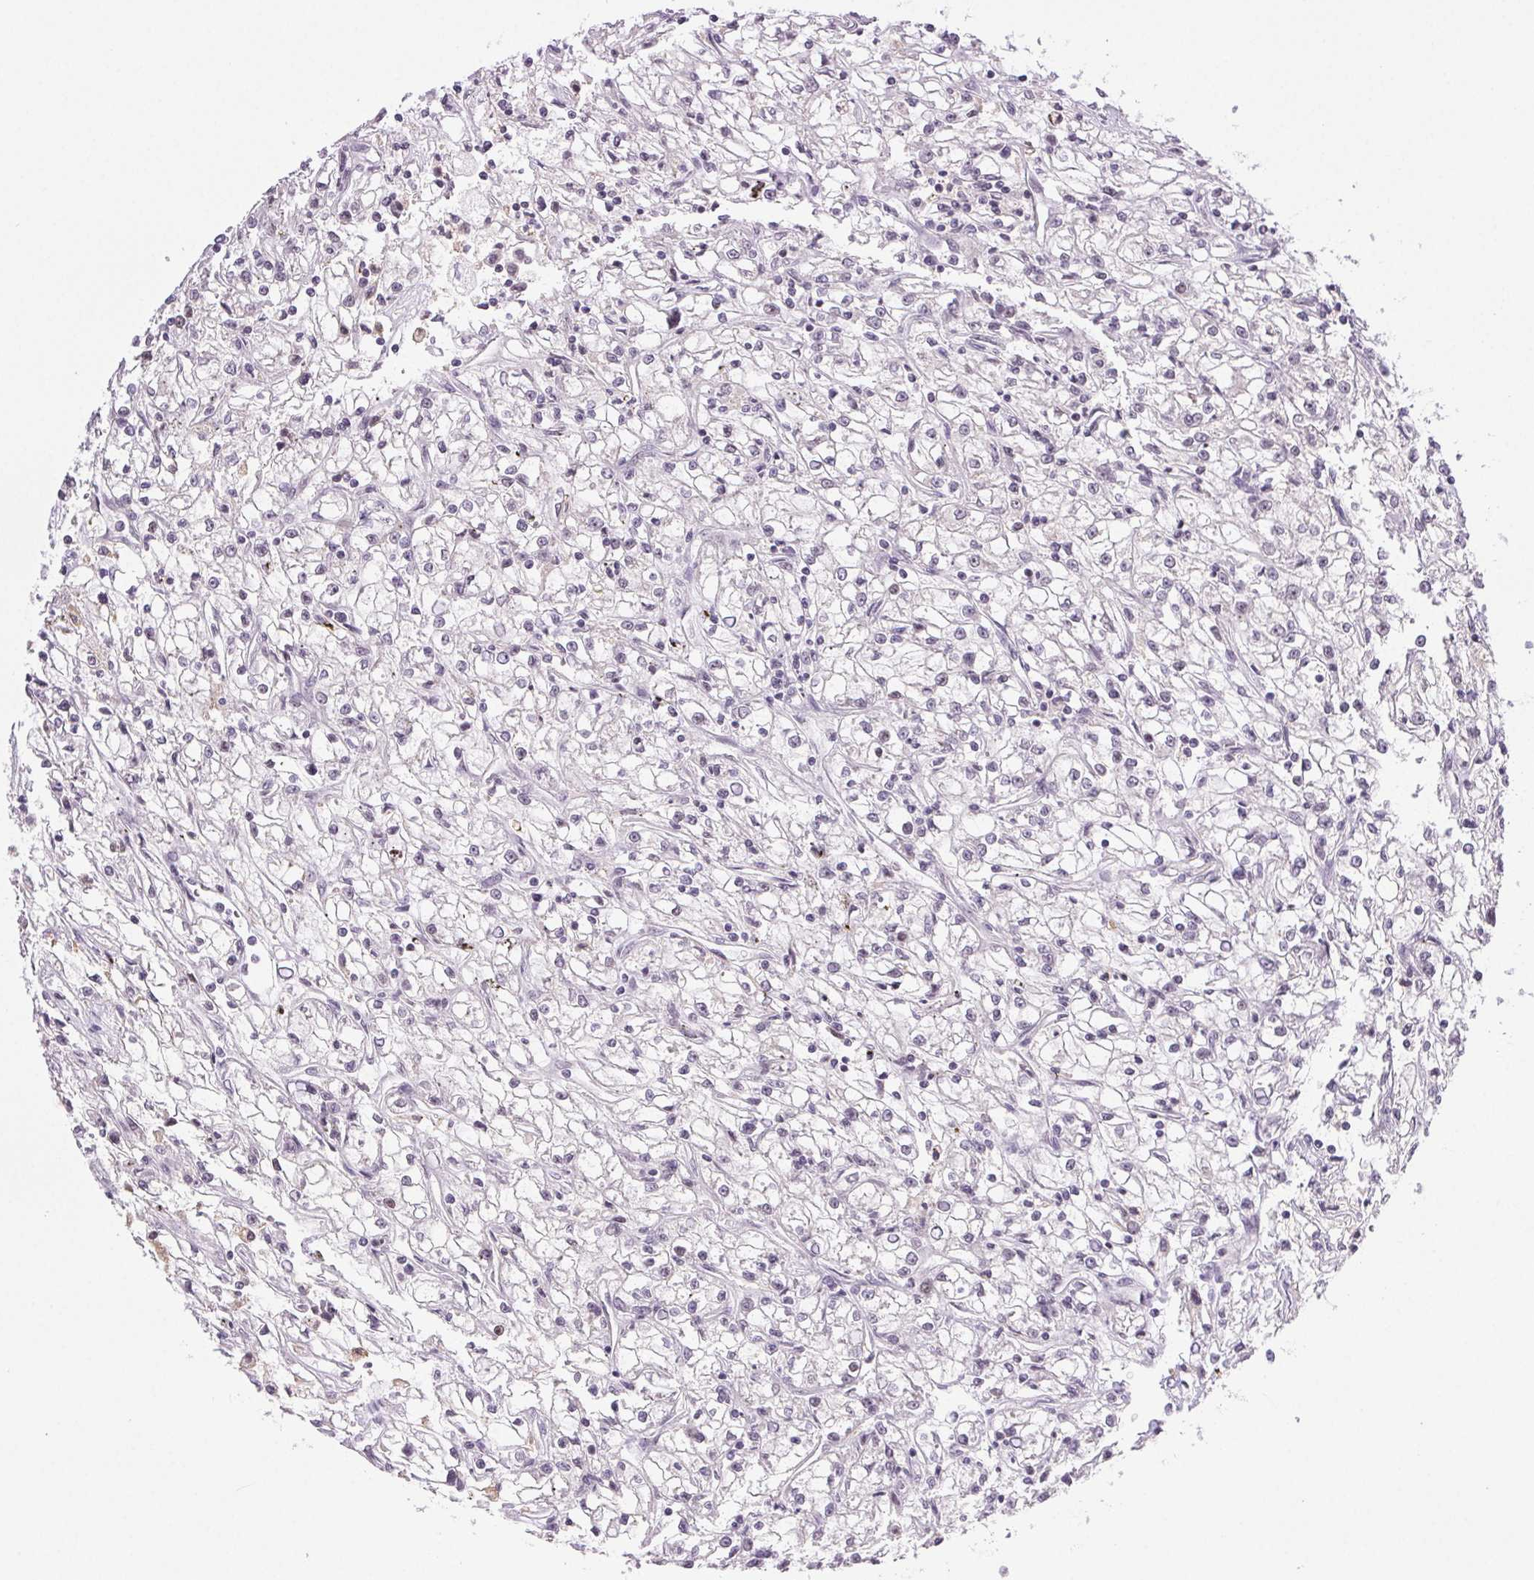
{"staining": {"intensity": "negative", "quantity": "none", "location": "none"}, "tissue": "renal cancer", "cell_type": "Tumor cells", "image_type": "cancer", "snomed": [{"axis": "morphology", "description": "Adenocarcinoma, NOS"}, {"axis": "topography", "description": "Kidney"}], "caption": "This is an immunohistochemistry histopathology image of adenocarcinoma (renal). There is no expression in tumor cells.", "gene": "PRPF18", "patient": {"sex": "female", "age": 59}}